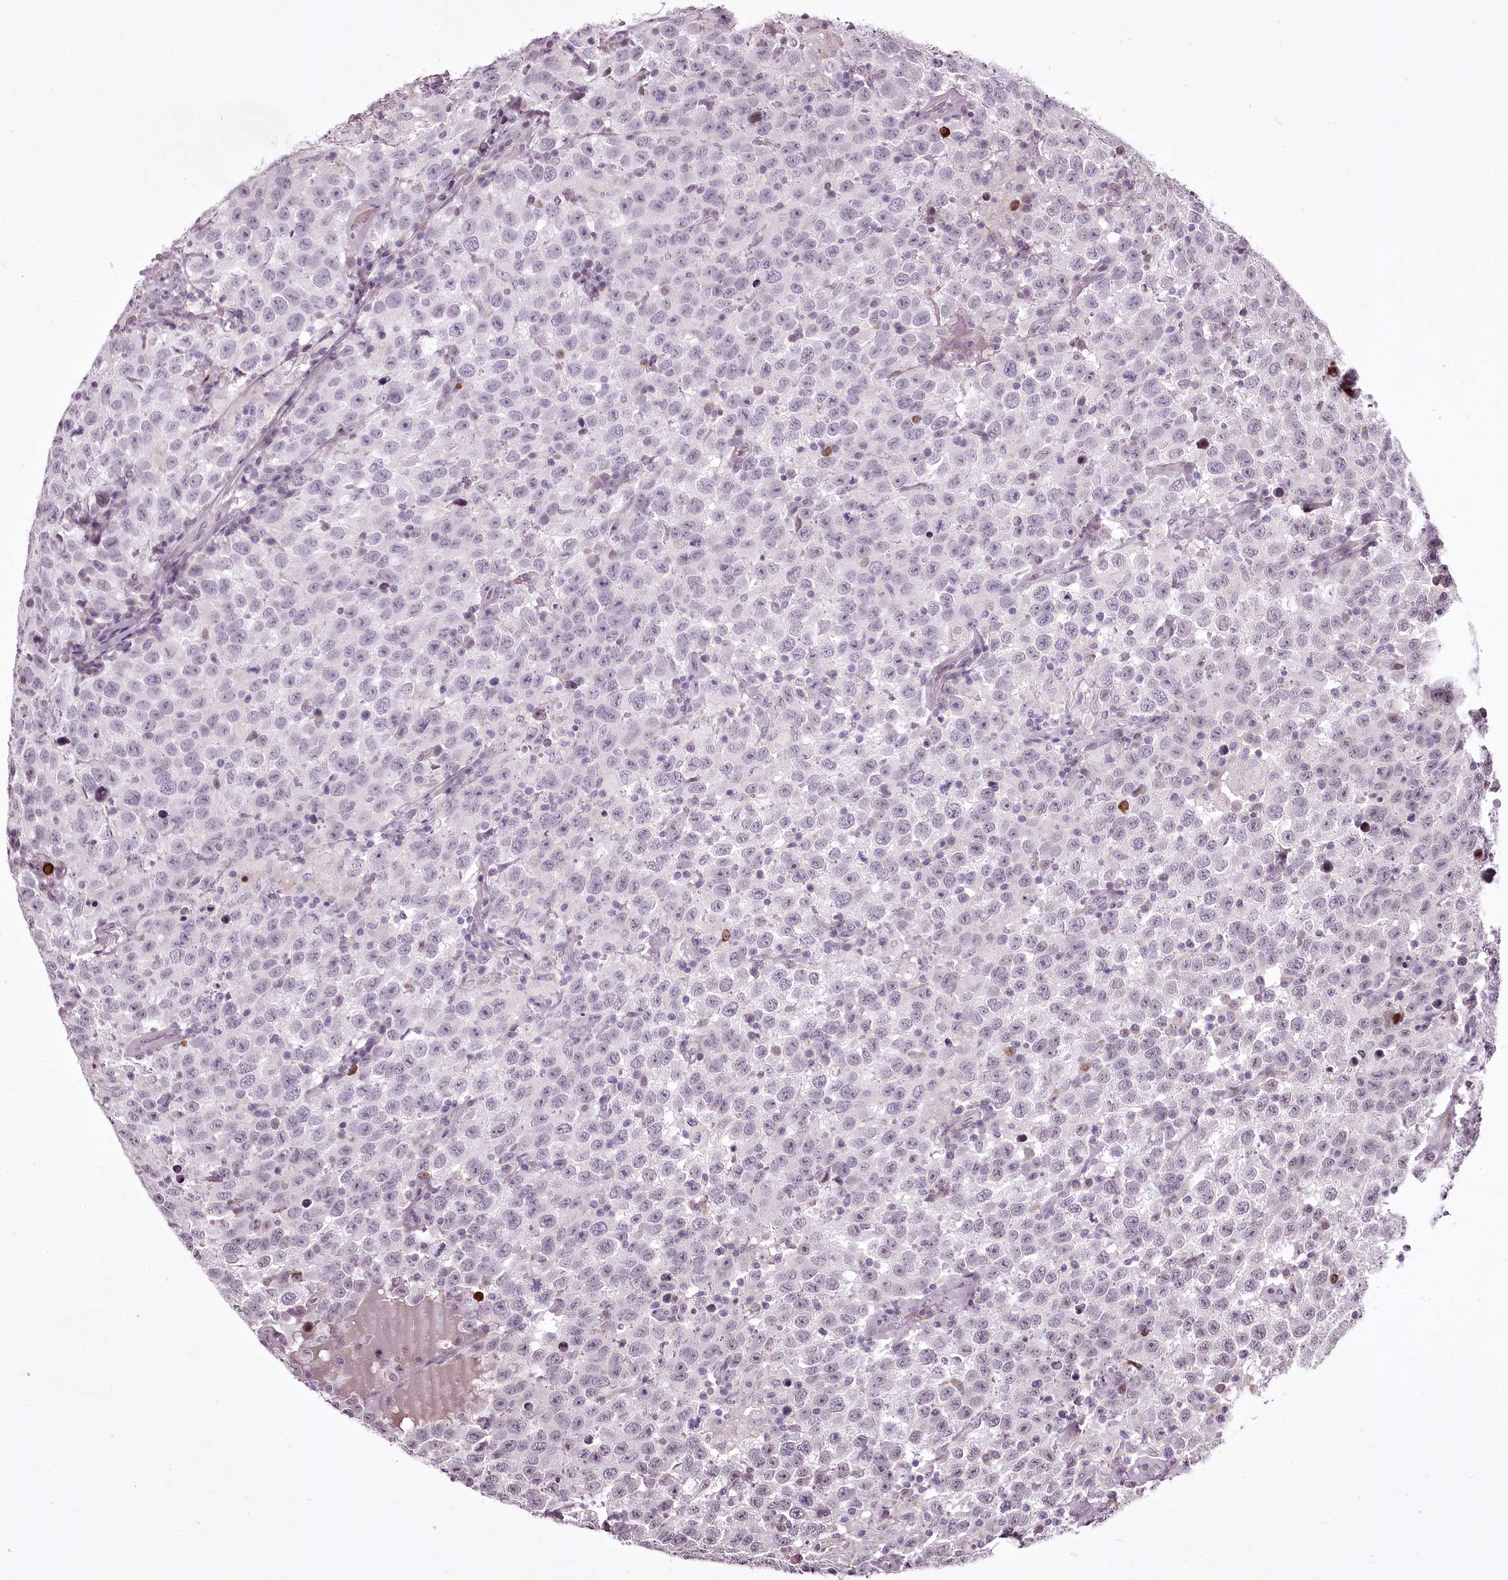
{"staining": {"intensity": "weak", "quantity": "<25%", "location": "nuclear"}, "tissue": "testis cancer", "cell_type": "Tumor cells", "image_type": "cancer", "snomed": [{"axis": "morphology", "description": "Seminoma, NOS"}, {"axis": "topography", "description": "Testis"}], "caption": "A micrograph of human seminoma (testis) is negative for staining in tumor cells. Brightfield microscopy of IHC stained with DAB (brown) and hematoxylin (blue), captured at high magnification.", "gene": "C1orf56", "patient": {"sex": "male", "age": 41}}